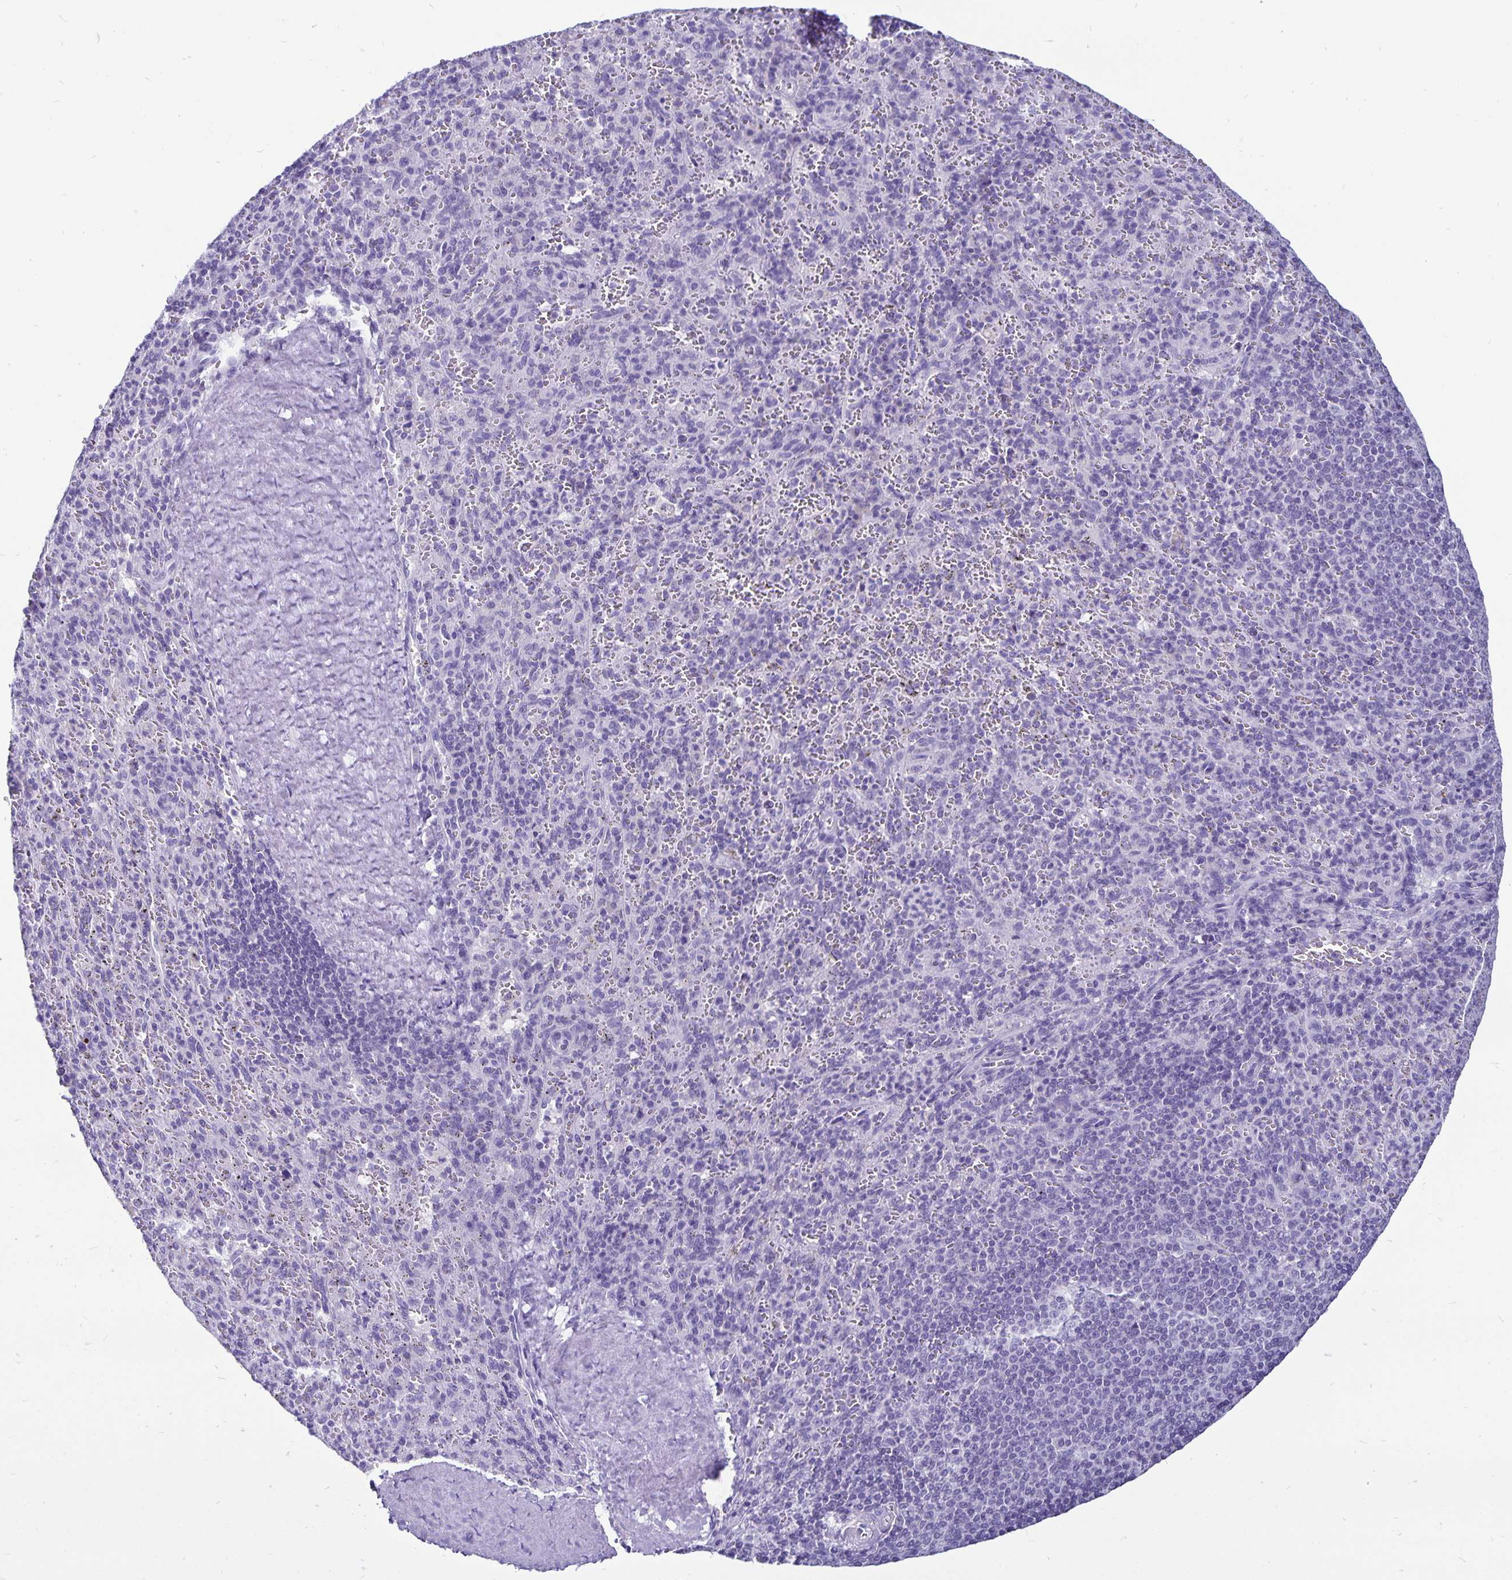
{"staining": {"intensity": "negative", "quantity": "none", "location": "none"}, "tissue": "spleen", "cell_type": "Cells in red pulp", "image_type": "normal", "snomed": [{"axis": "morphology", "description": "Normal tissue, NOS"}, {"axis": "topography", "description": "Spleen"}], "caption": "Immunohistochemistry of unremarkable spleen shows no staining in cells in red pulp. (Stains: DAB (3,3'-diaminobenzidine) immunohistochemistry (IHC) with hematoxylin counter stain, Microscopy: brightfield microscopy at high magnification).", "gene": "ODF3B", "patient": {"sex": "male", "age": 57}}